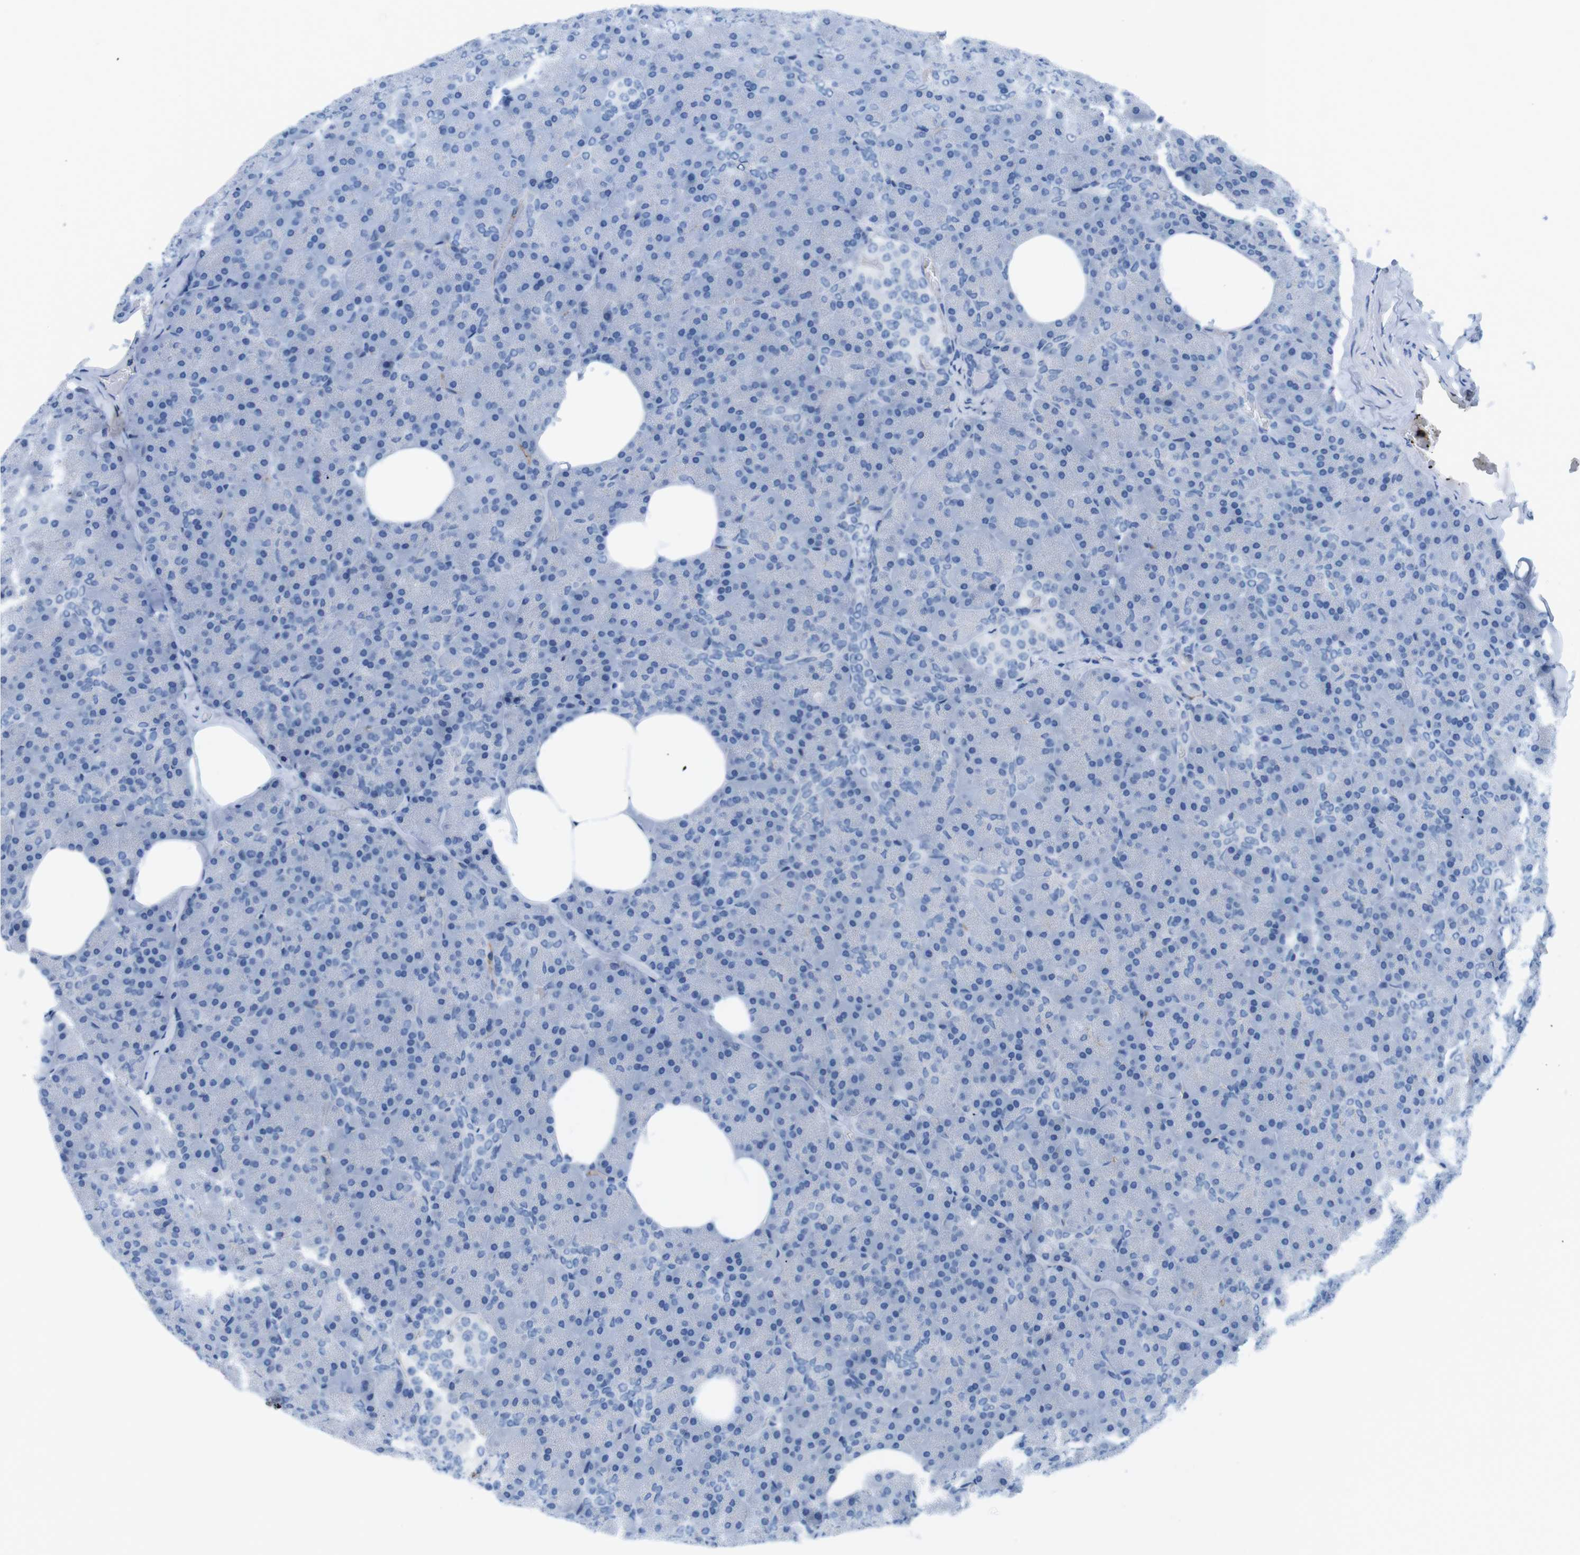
{"staining": {"intensity": "negative", "quantity": "none", "location": "none"}, "tissue": "pancreas", "cell_type": "Exocrine glandular cells", "image_type": "normal", "snomed": [{"axis": "morphology", "description": "Normal tissue, NOS"}, {"axis": "topography", "description": "Pancreas"}], "caption": "IHC histopathology image of benign human pancreas stained for a protein (brown), which shows no positivity in exocrine glandular cells.", "gene": "TNFRSF4", "patient": {"sex": "female", "age": 35}}